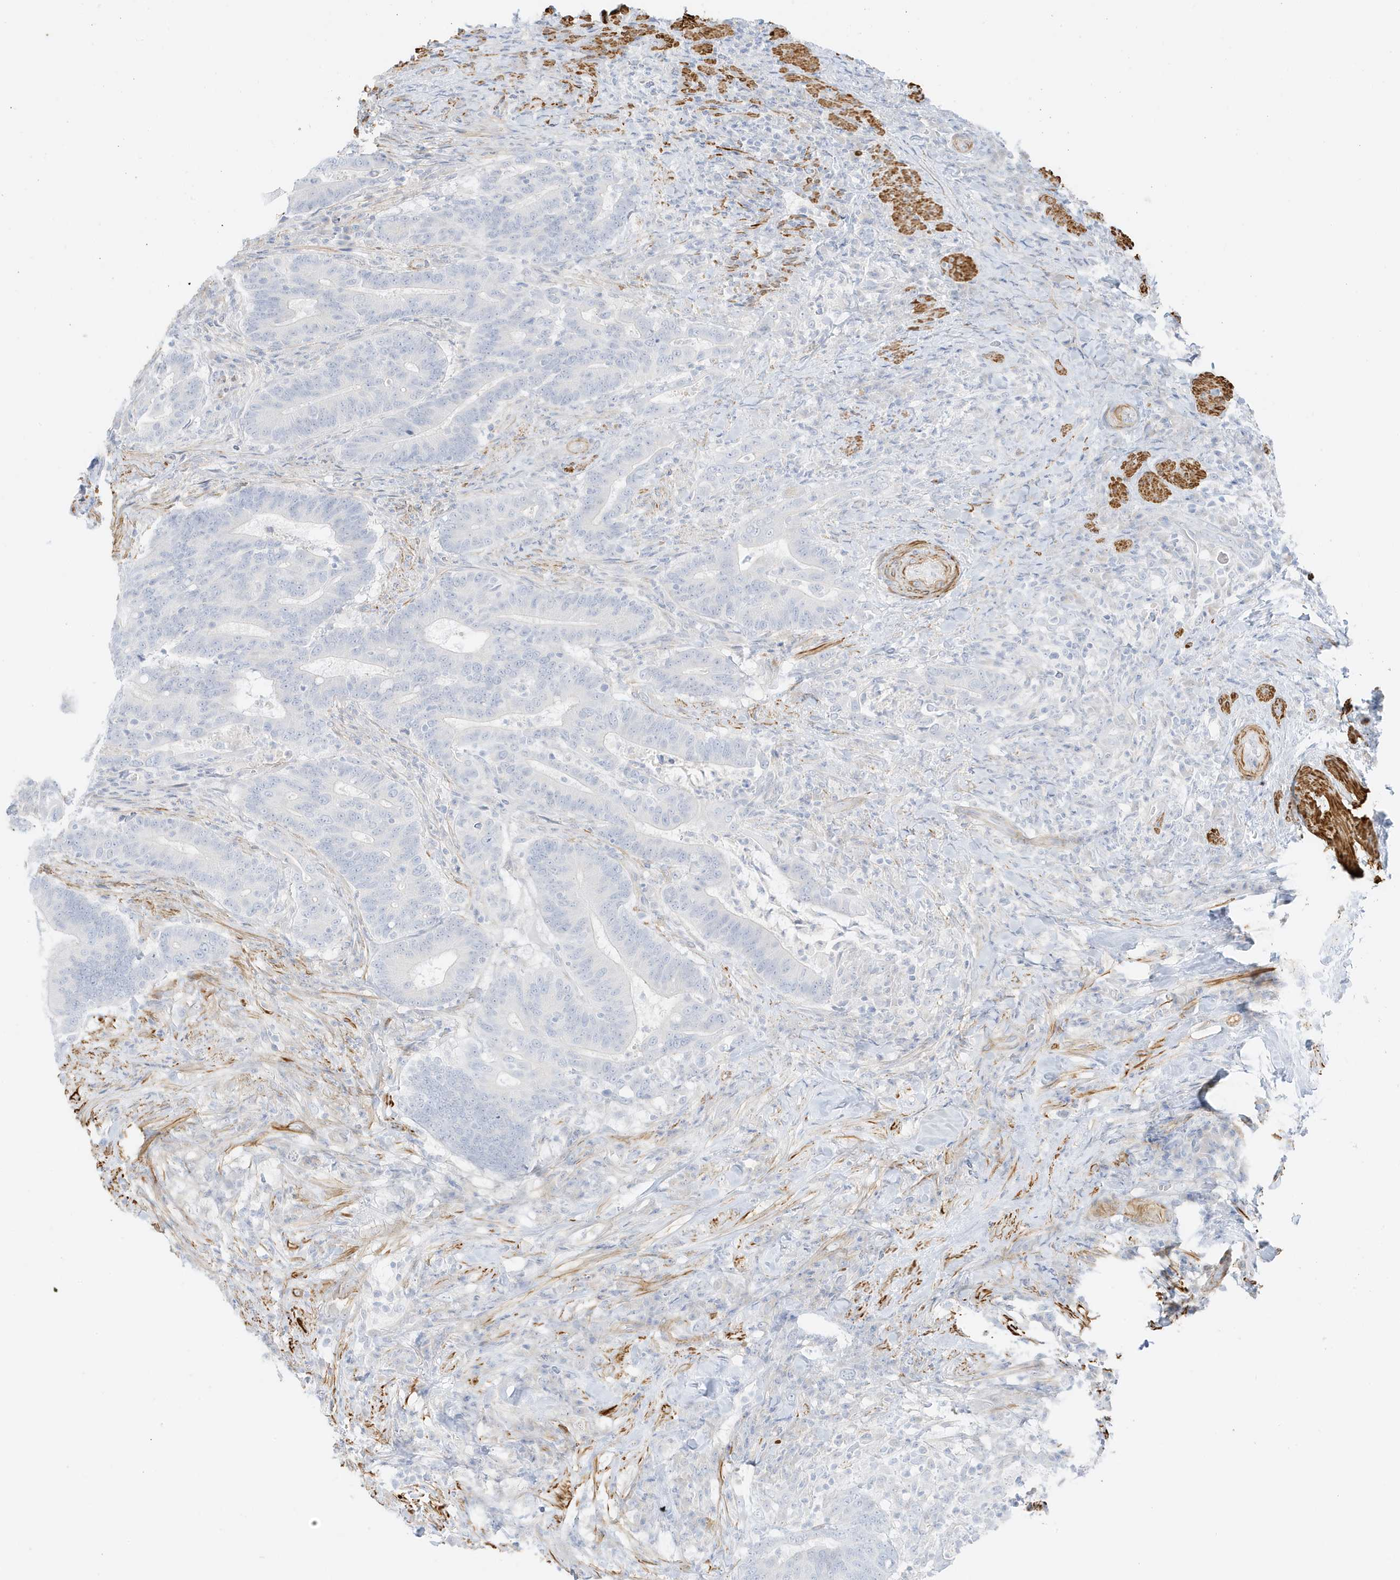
{"staining": {"intensity": "negative", "quantity": "none", "location": "none"}, "tissue": "colorectal cancer", "cell_type": "Tumor cells", "image_type": "cancer", "snomed": [{"axis": "morphology", "description": "Adenocarcinoma, NOS"}, {"axis": "topography", "description": "Colon"}], "caption": "IHC micrograph of human colorectal cancer (adenocarcinoma) stained for a protein (brown), which reveals no positivity in tumor cells.", "gene": "SLC22A13", "patient": {"sex": "female", "age": 66}}